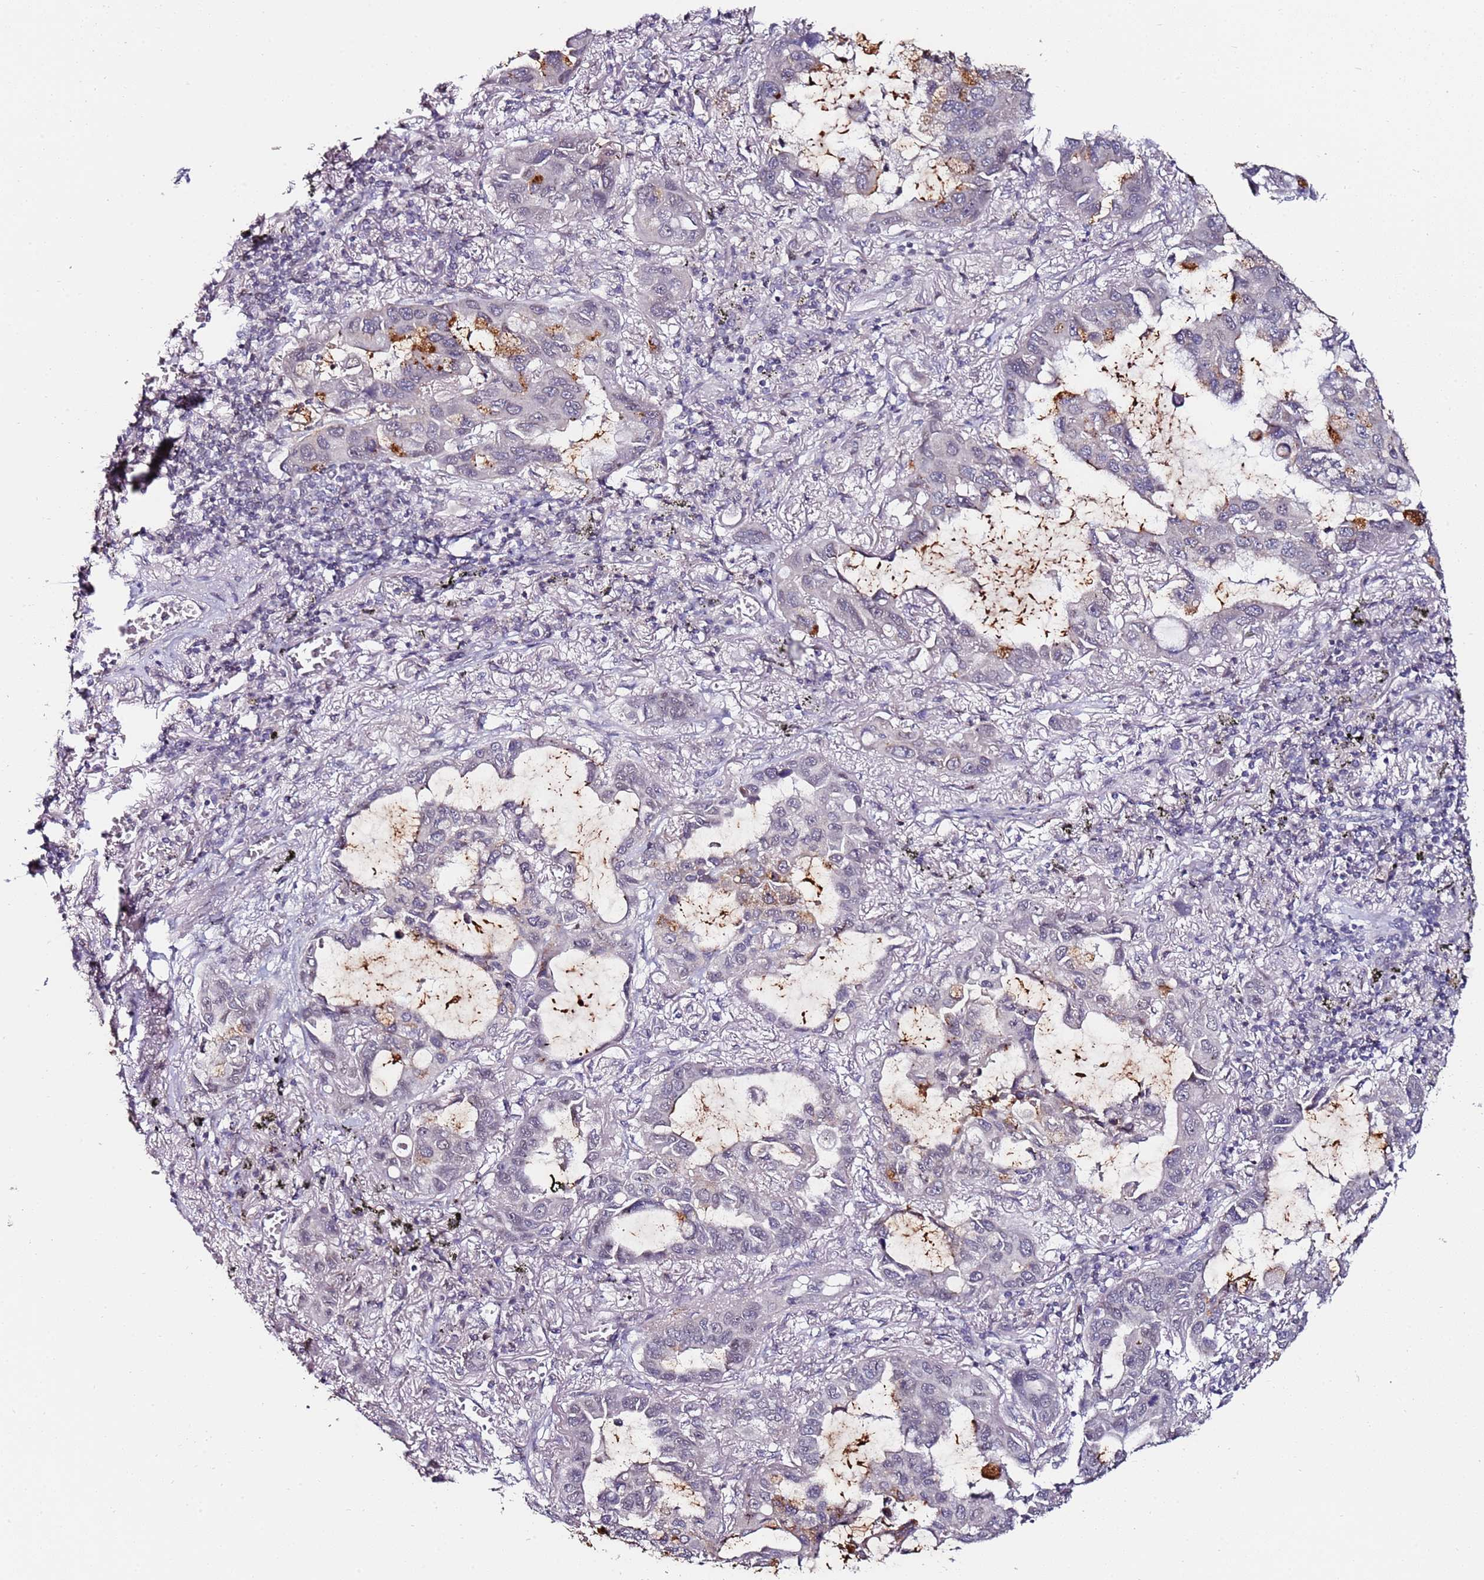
{"staining": {"intensity": "negative", "quantity": "none", "location": "none"}, "tissue": "lung cancer", "cell_type": "Tumor cells", "image_type": "cancer", "snomed": [{"axis": "morphology", "description": "Adenocarcinoma, NOS"}, {"axis": "topography", "description": "Lung"}], "caption": "This image is of adenocarcinoma (lung) stained with IHC to label a protein in brown with the nuclei are counter-stained blue. There is no positivity in tumor cells.", "gene": "DUSP28", "patient": {"sex": "male", "age": 64}}